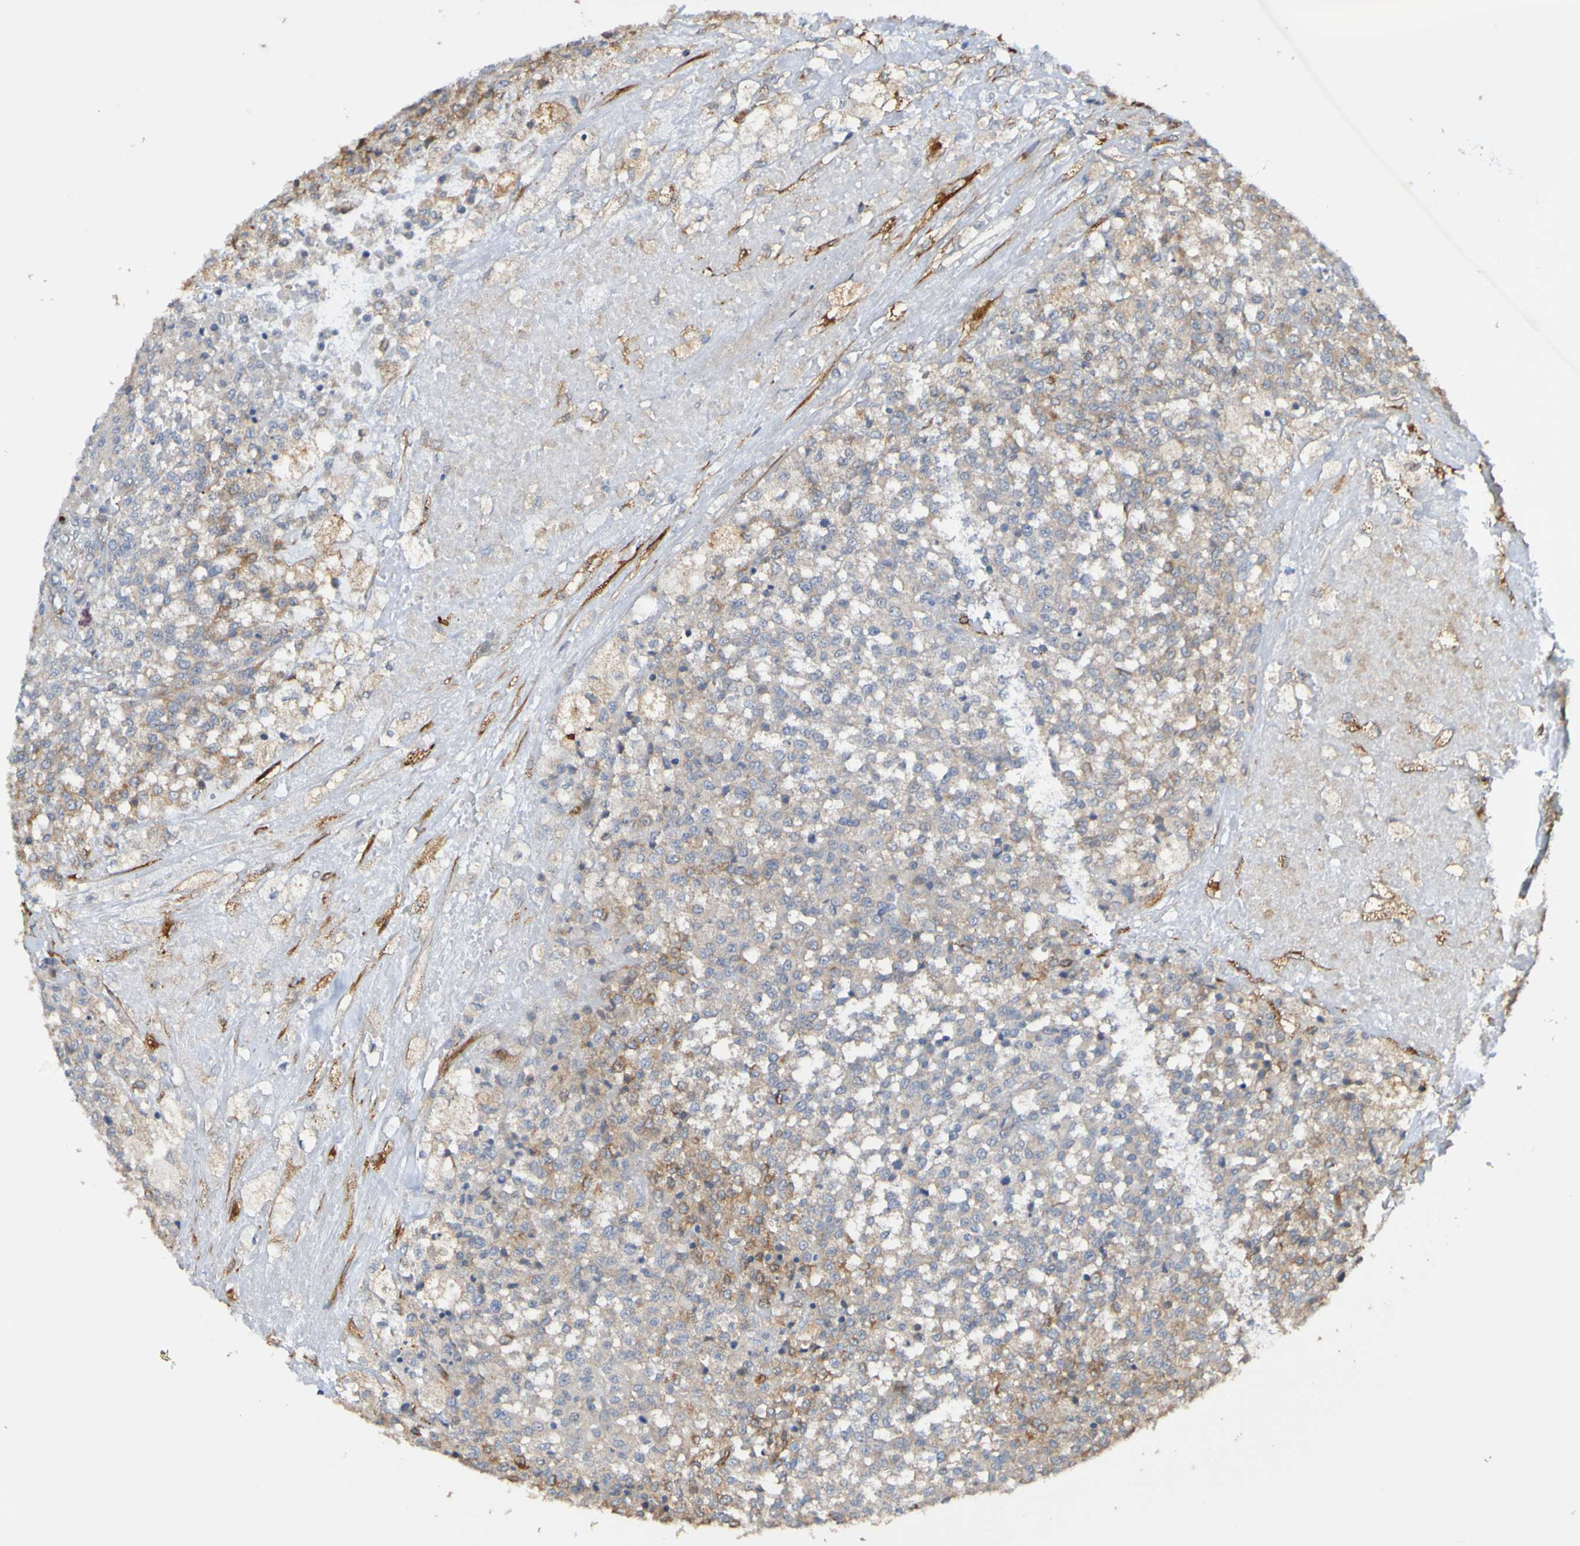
{"staining": {"intensity": "moderate", "quantity": "25%-75%", "location": "cytoplasmic/membranous"}, "tissue": "testis cancer", "cell_type": "Tumor cells", "image_type": "cancer", "snomed": [{"axis": "morphology", "description": "Seminoma, NOS"}, {"axis": "topography", "description": "Testis"}], "caption": "The photomicrograph reveals immunohistochemical staining of testis cancer. There is moderate cytoplasmic/membranous staining is appreciated in about 25%-75% of tumor cells.", "gene": "ST8SIA6", "patient": {"sex": "male", "age": 59}}